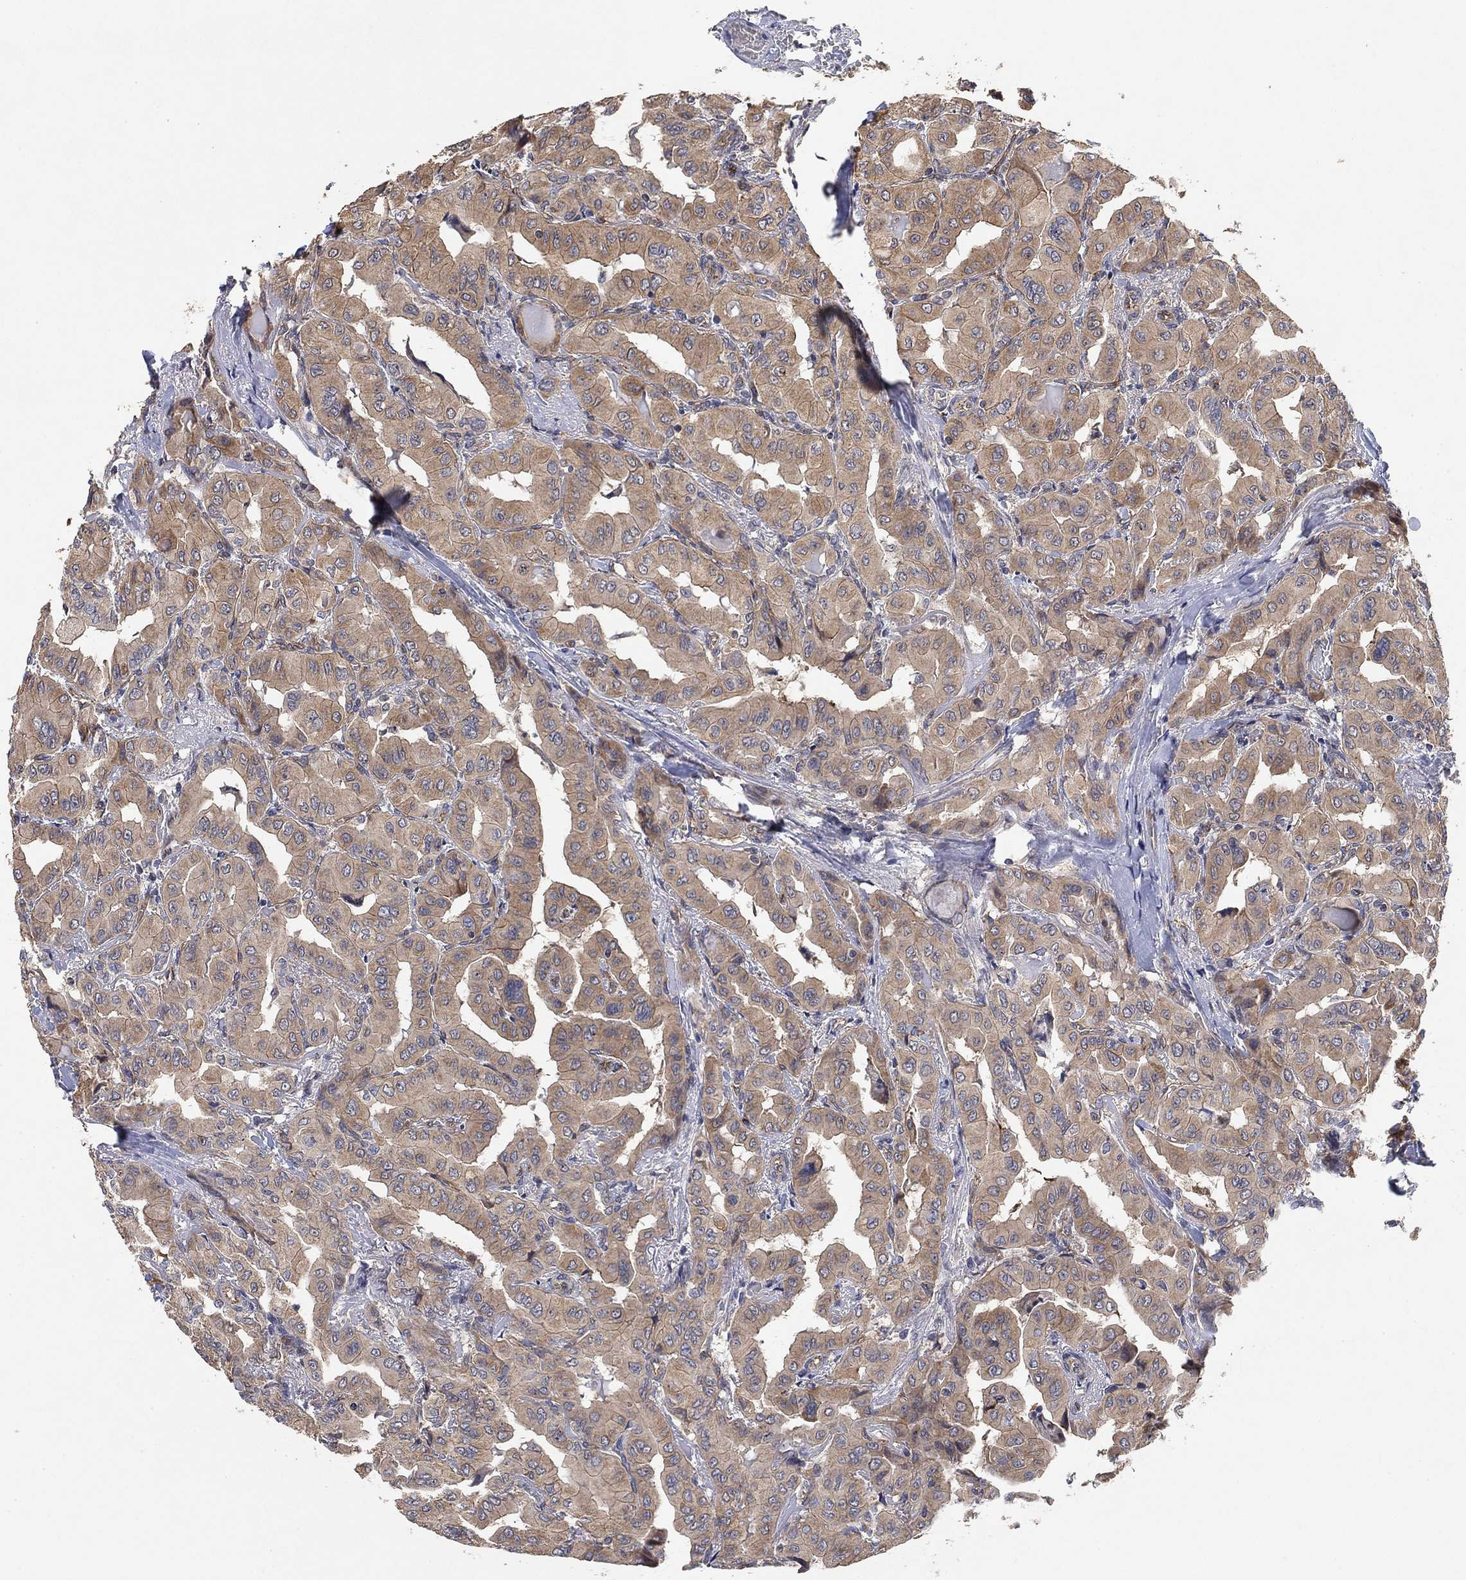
{"staining": {"intensity": "weak", "quantity": ">75%", "location": "cytoplasmic/membranous"}, "tissue": "thyroid cancer", "cell_type": "Tumor cells", "image_type": "cancer", "snomed": [{"axis": "morphology", "description": "Normal tissue, NOS"}, {"axis": "morphology", "description": "Papillary adenocarcinoma, NOS"}, {"axis": "topography", "description": "Thyroid gland"}], "caption": "This is an image of IHC staining of thyroid cancer, which shows weak positivity in the cytoplasmic/membranous of tumor cells.", "gene": "MCUR1", "patient": {"sex": "female", "age": 66}}